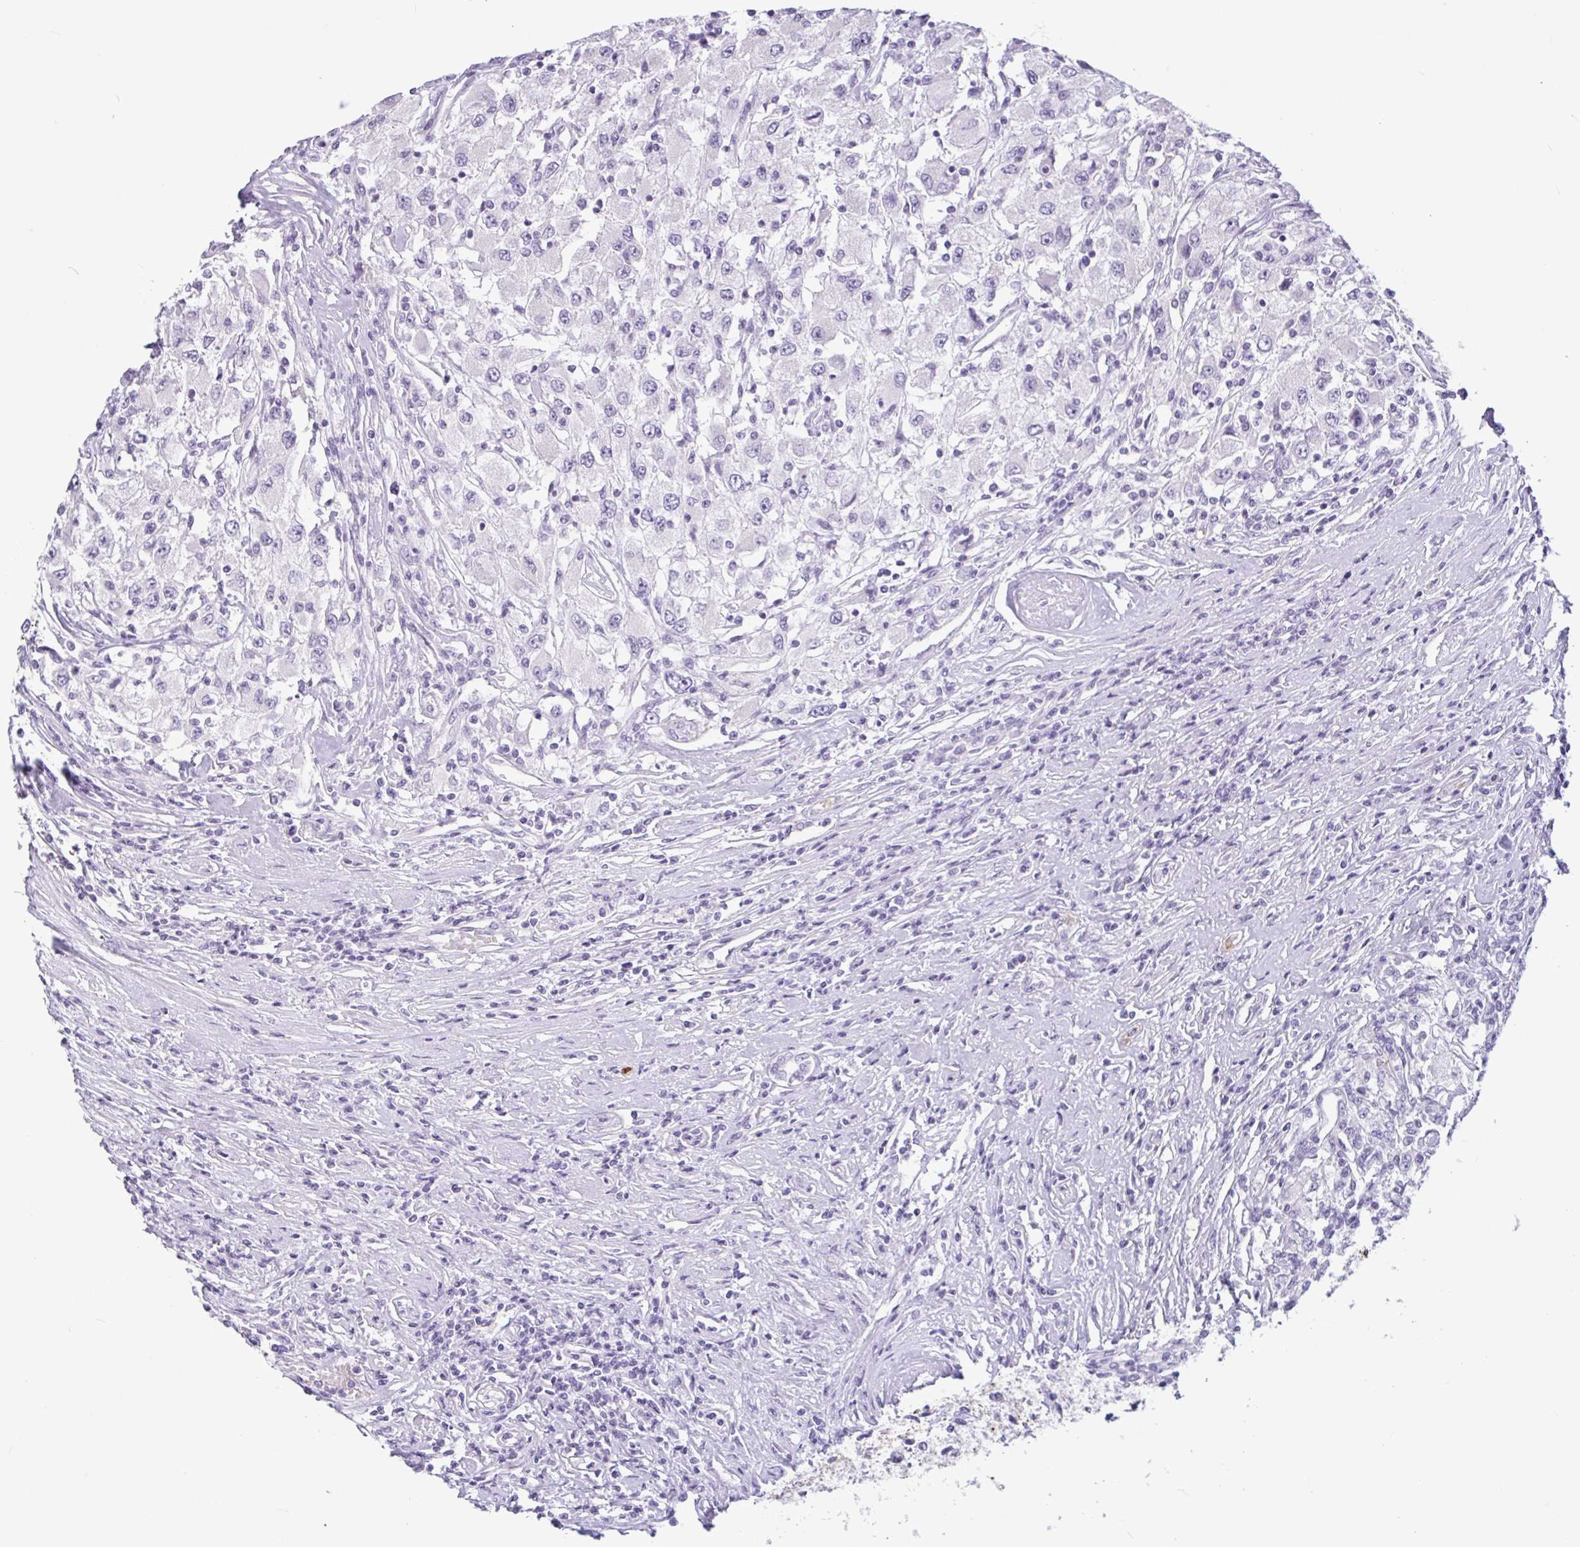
{"staining": {"intensity": "negative", "quantity": "none", "location": "none"}, "tissue": "renal cancer", "cell_type": "Tumor cells", "image_type": "cancer", "snomed": [{"axis": "morphology", "description": "Adenocarcinoma, NOS"}, {"axis": "topography", "description": "Kidney"}], "caption": "Image shows no protein positivity in tumor cells of renal cancer (adenocarcinoma) tissue.", "gene": "CTSE", "patient": {"sex": "female", "age": 67}}